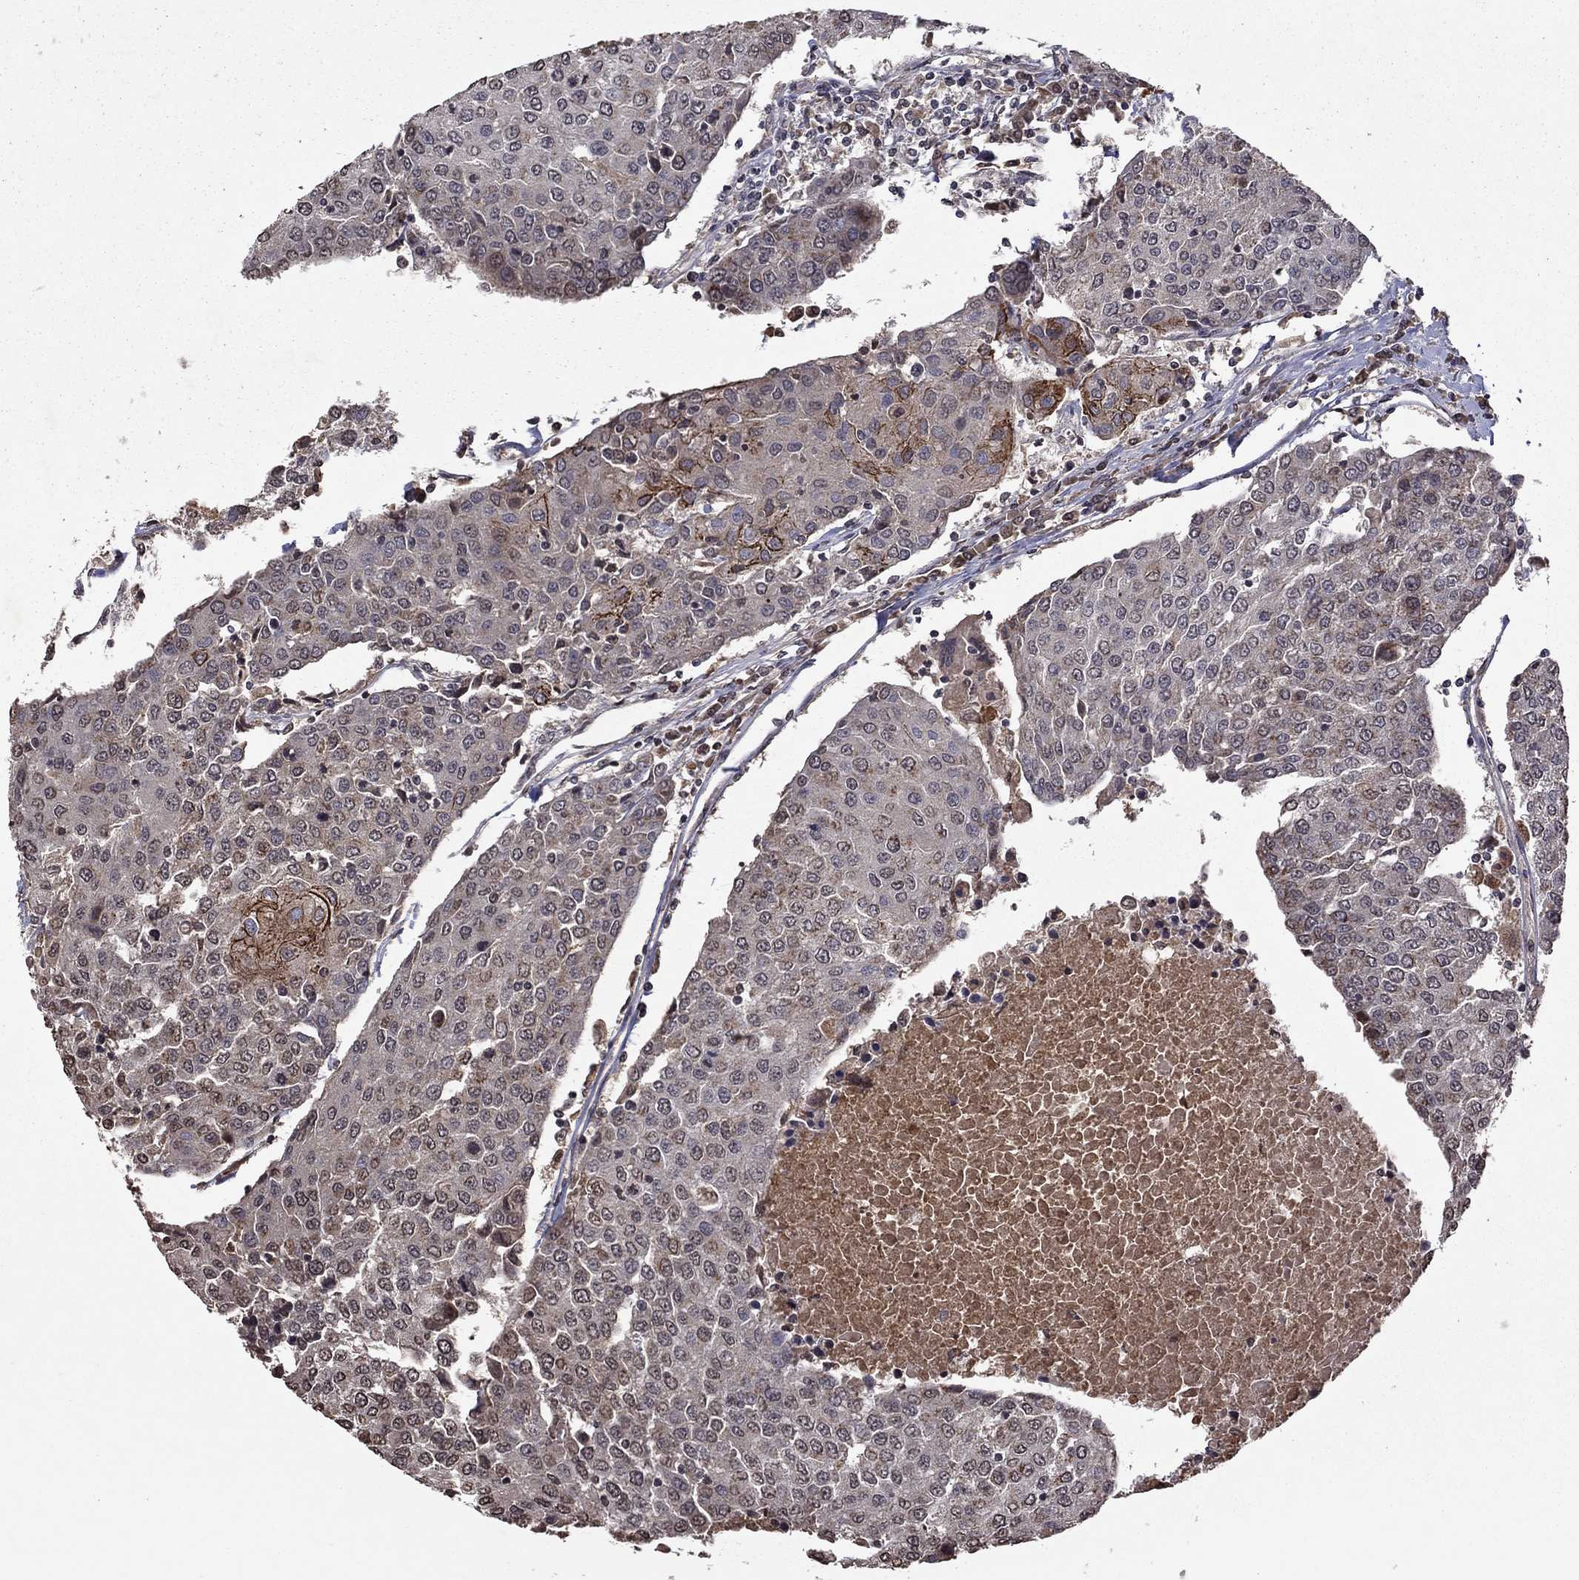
{"staining": {"intensity": "negative", "quantity": "none", "location": "none"}, "tissue": "urothelial cancer", "cell_type": "Tumor cells", "image_type": "cancer", "snomed": [{"axis": "morphology", "description": "Urothelial carcinoma, High grade"}, {"axis": "topography", "description": "Urinary bladder"}], "caption": "Immunohistochemistry (IHC) photomicrograph of neoplastic tissue: urothelial carcinoma (high-grade) stained with DAB (3,3'-diaminobenzidine) displays no significant protein staining in tumor cells.", "gene": "NLGN1", "patient": {"sex": "female", "age": 85}}